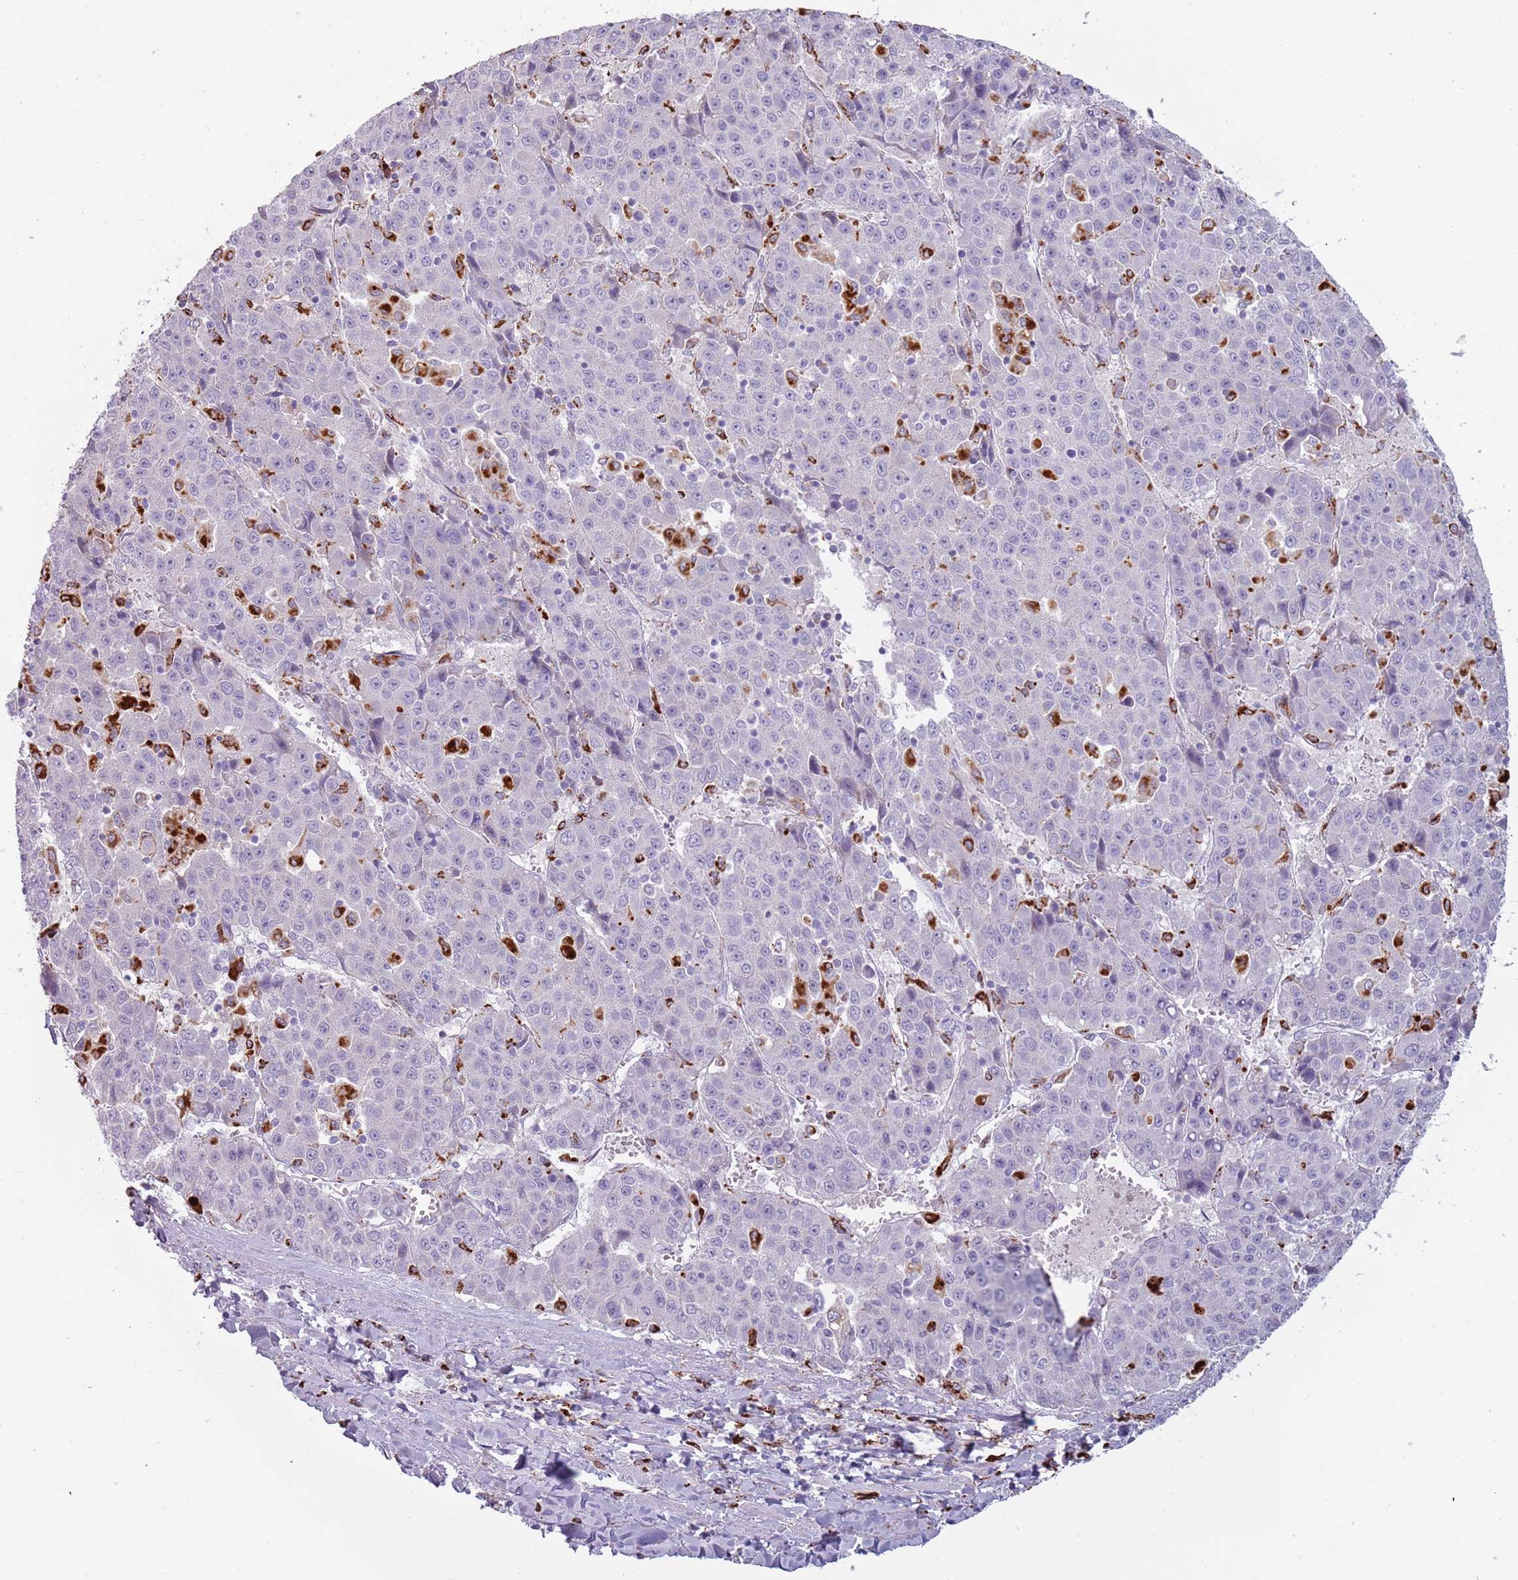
{"staining": {"intensity": "negative", "quantity": "none", "location": "none"}, "tissue": "liver cancer", "cell_type": "Tumor cells", "image_type": "cancer", "snomed": [{"axis": "morphology", "description": "Carcinoma, Hepatocellular, NOS"}, {"axis": "topography", "description": "Liver"}], "caption": "Liver hepatocellular carcinoma was stained to show a protein in brown. There is no significant positivity in tumor cells.", "gene": "NWD2", "patient": {"sex": "female", "age": 53}}